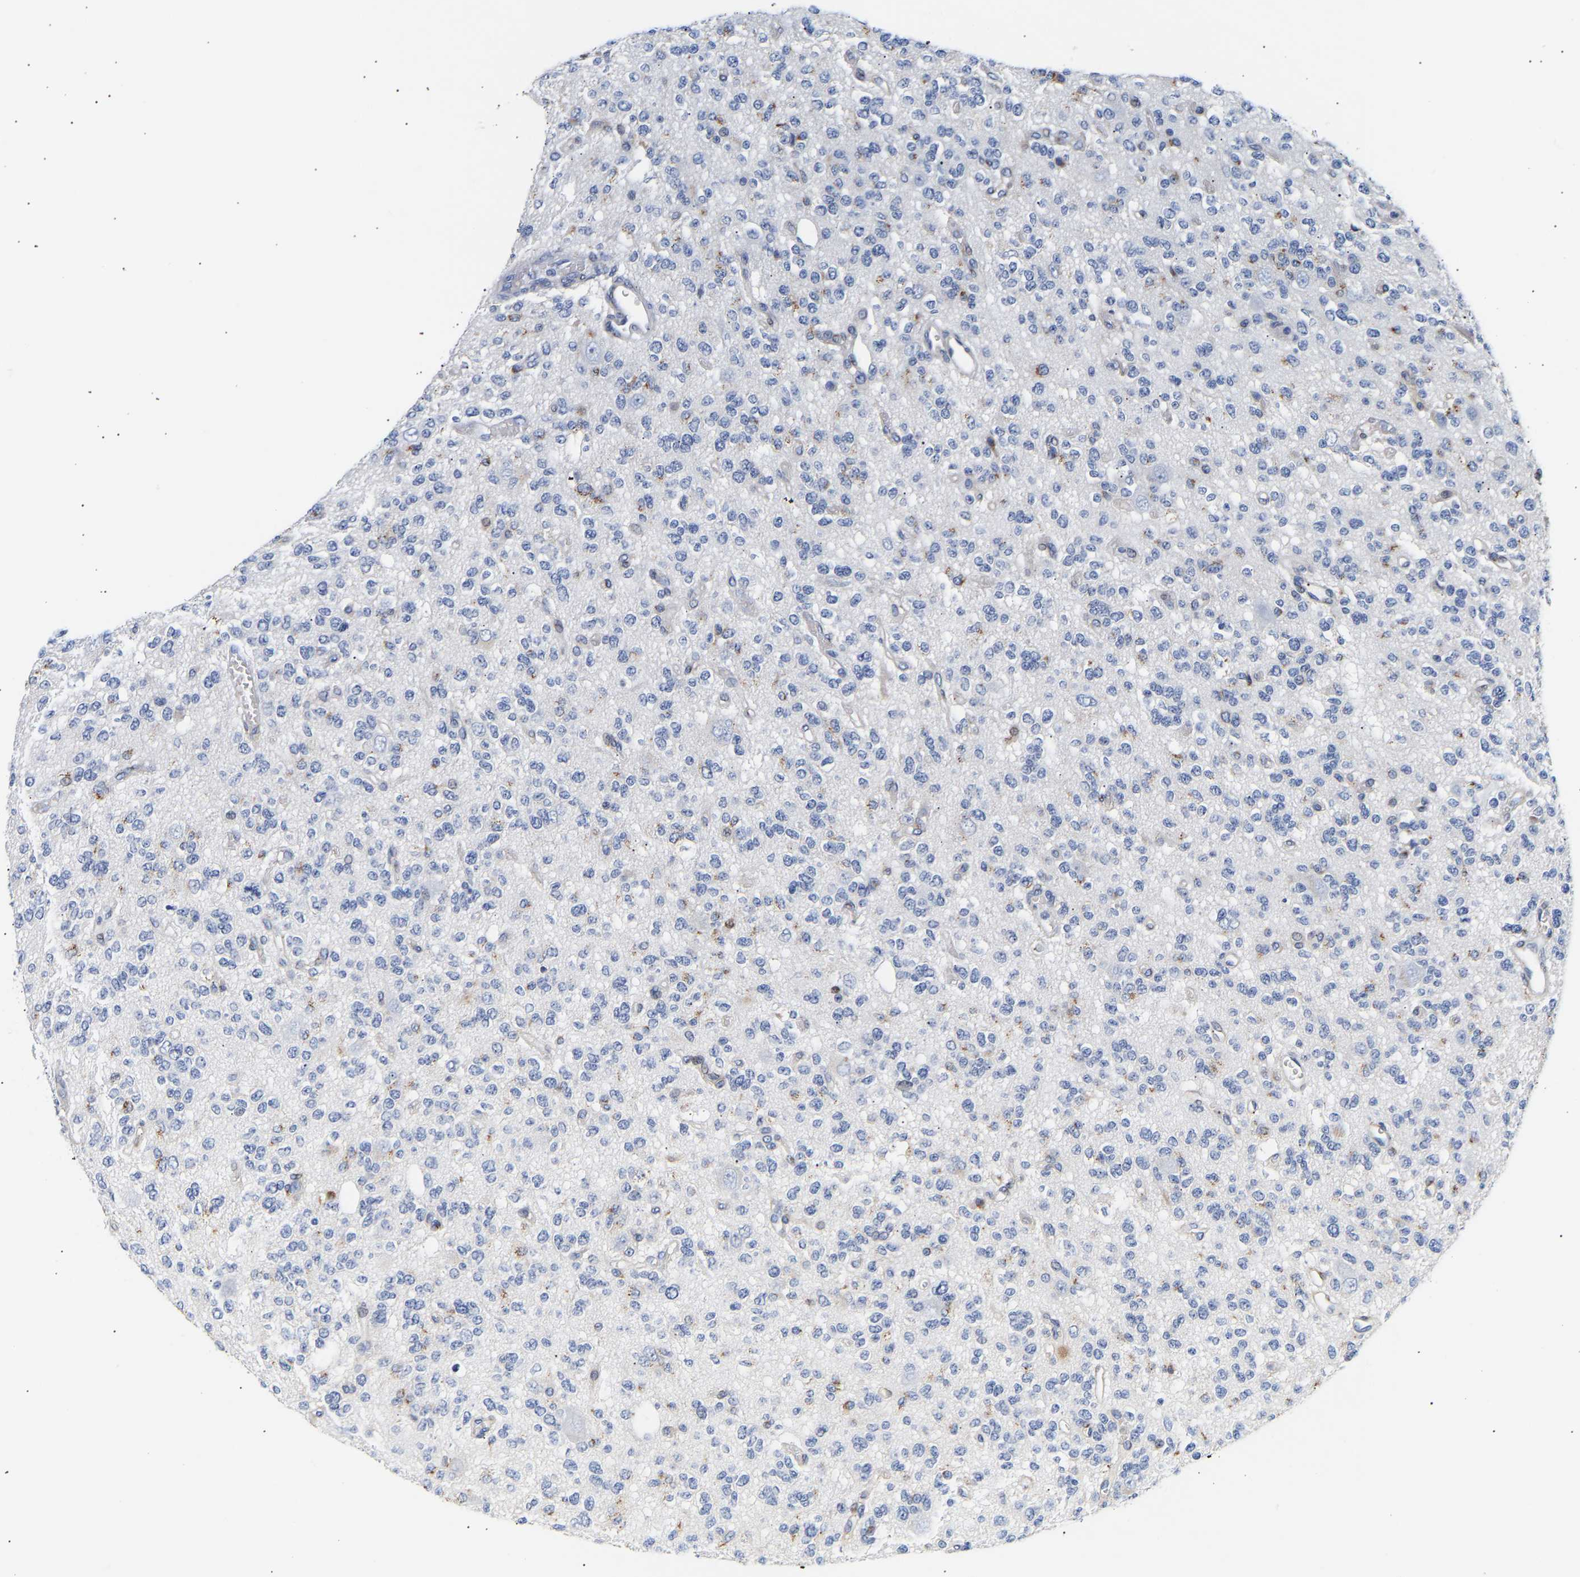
{"staining": {"intensity": "moderate", "quantity": "<25%", "location": "cytoplasmic/membranous"}, "tissue": "glioma", "cell_type": "Tumor cells", "image_type": "cancer", "snomed": [{"axis": "morphology", "description": "Glioma, malignant, Low grade"}, {"axis": "topography", "description": "Brain"}], "caption": "Immunohistochemistry micrograph of human low-grade glioma (malignant) stained for a protein (brown), which demonstrates low levels of moderate cytoplasmic/membranous staining in approximately <25% of tumor cells.", "gene": "IGFBP7", "patient": {"sex": "male", "age": 38}}